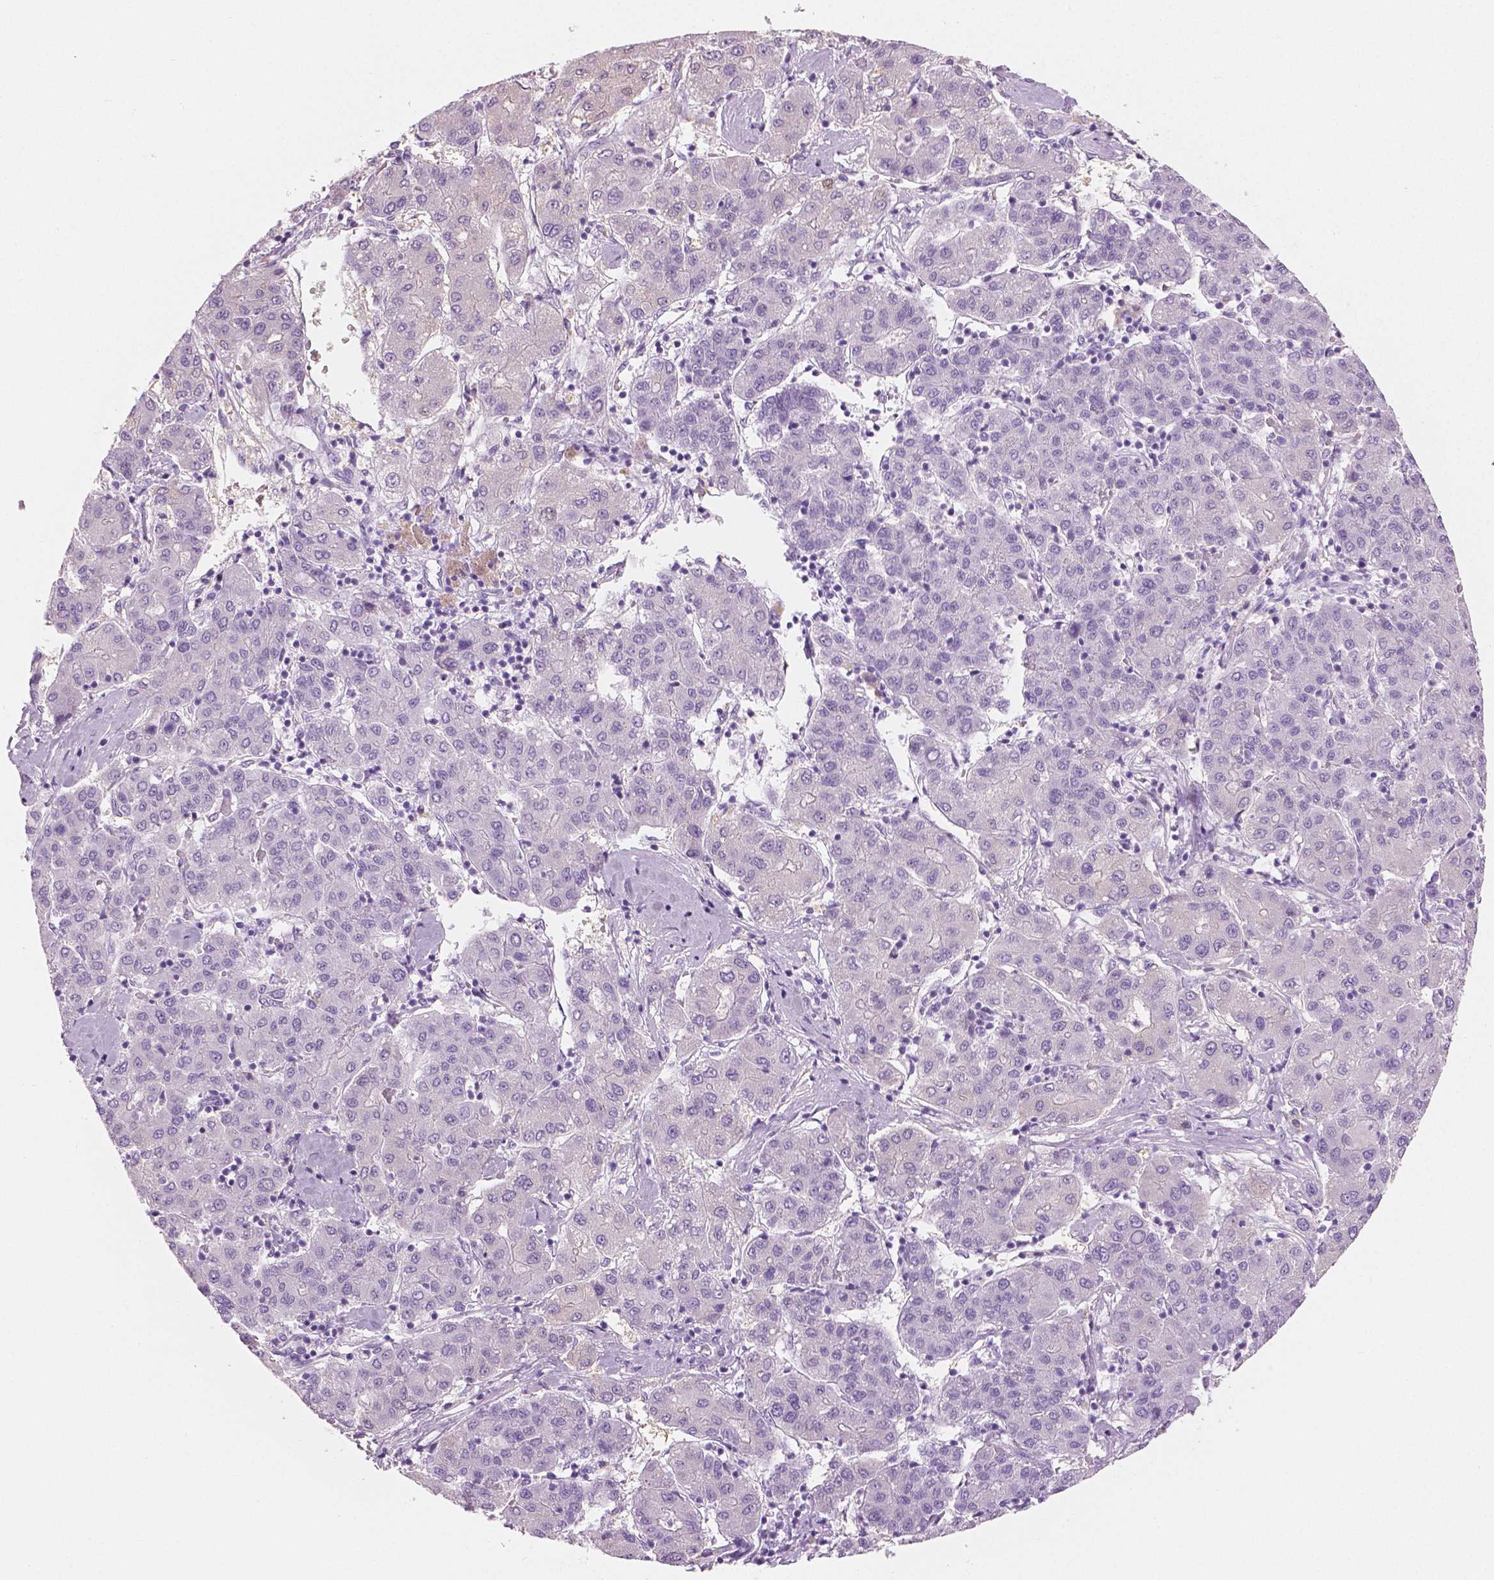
{"staining": {"intensity": "negative", "quantity": "none", "location": "none"}, "tissue": "liver cancer", "cell_type": "Tumor cells", "image_type": "cancer", "snomed": [{"axis": "morphology", "description": "Carcinoma, Hepatocellular, NOS"}, {"axis": "topography", "description": "Liver"}], "caption": "This is an immunohistochemistry (IHC) photomicrograph of human liver cancer (hepatocellular carcinoma). There is no positivity in tumor cells.", "gene": "PLIN4", "patient": {"sex": "male", "age": 65}}